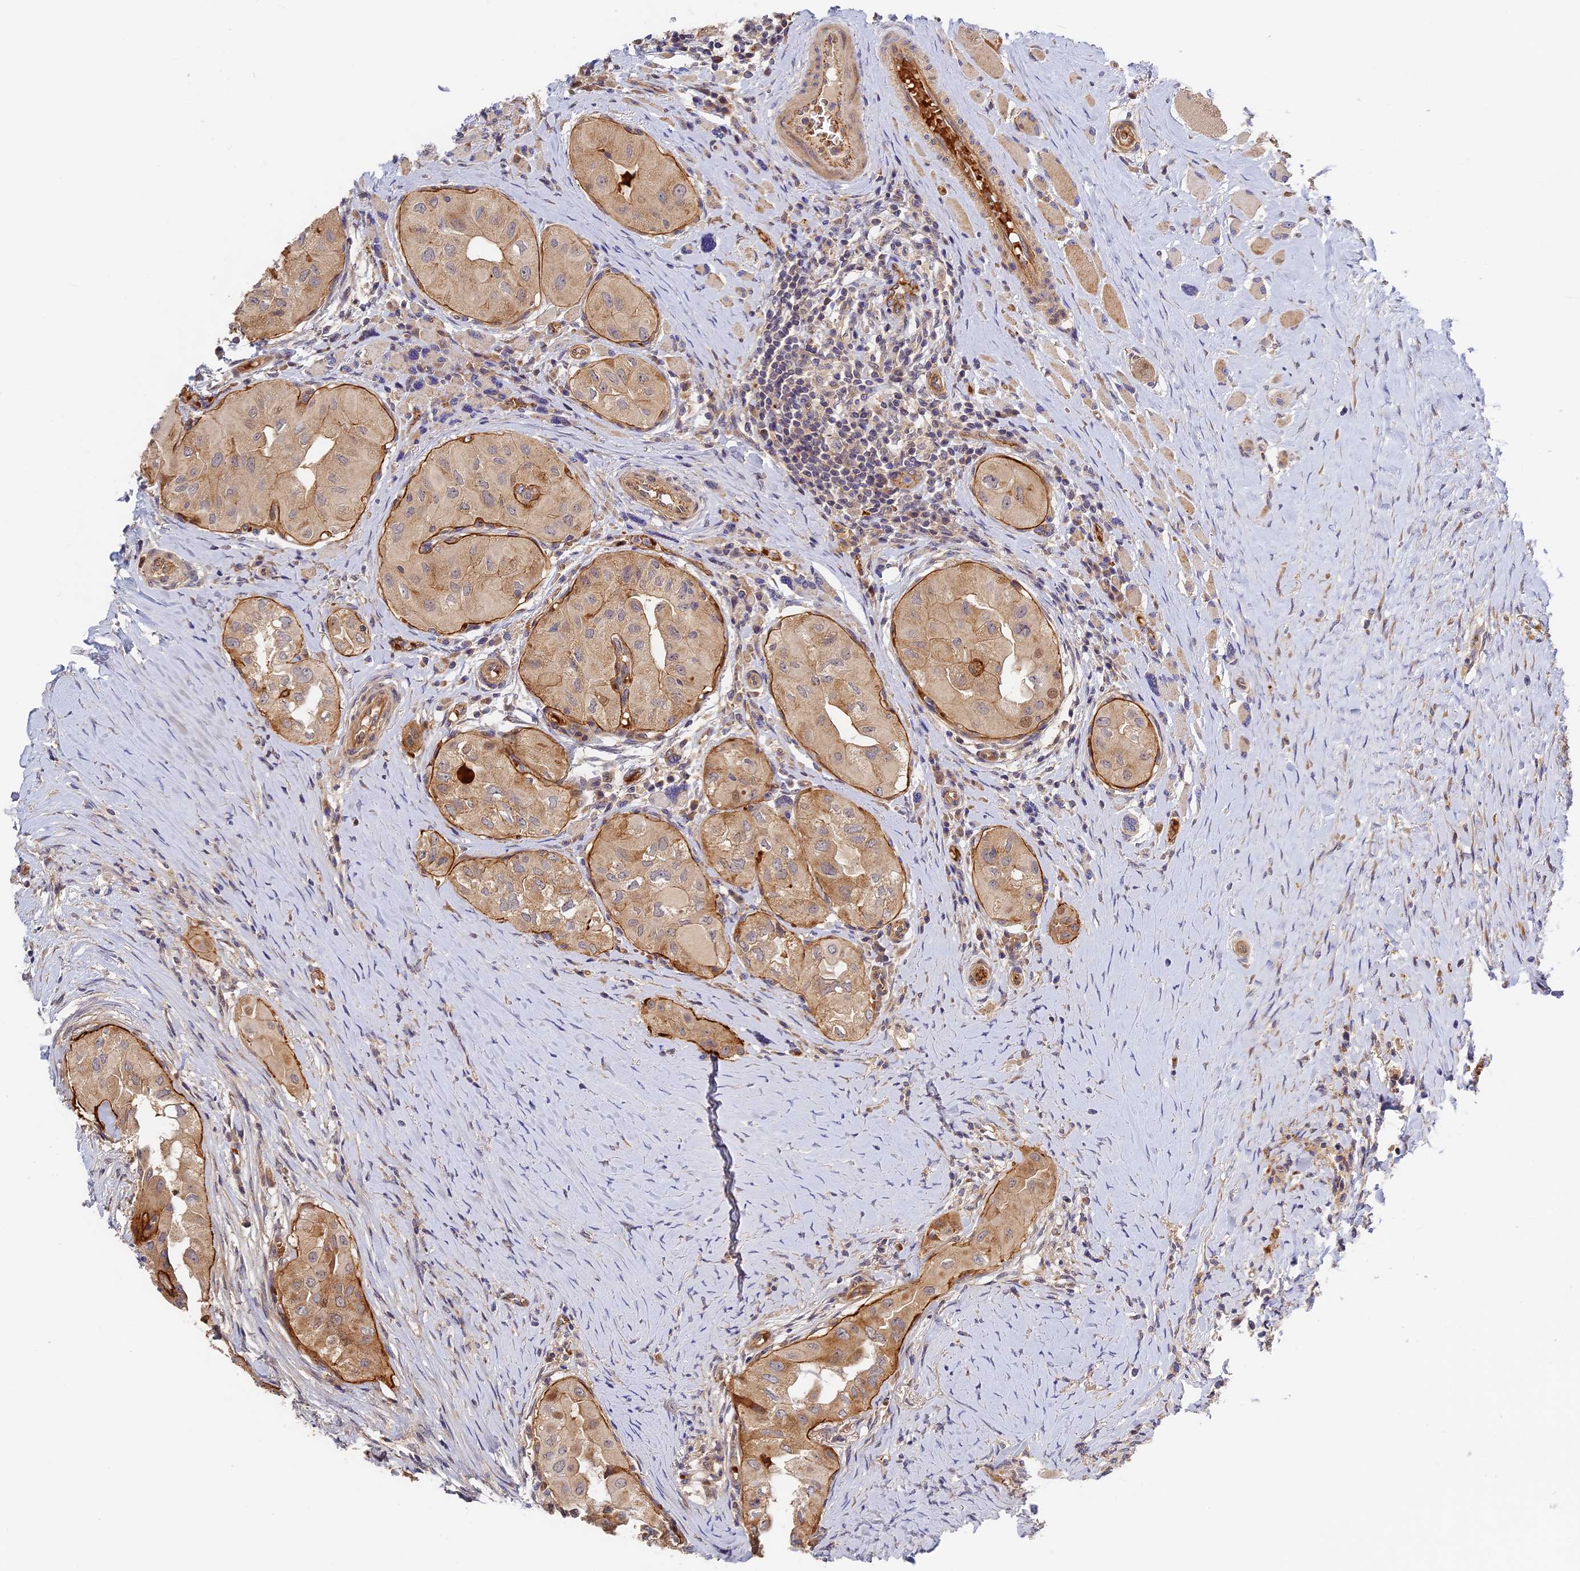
{"staining": {"intensity": "moderate", "quantity": ">75%", "location": "cytoplasmic/membranous"}, "tissue": "thyroid cancer", "cell_type": "Tumor cells", "image_type": "cancer", "snomed": [{"axis": "morphology", "description": "Papillary adenocarcinoma, NOS"}, {"axis": "topography", "description": "Thyroid gland"}], "caption": "Immunohistochemistry (IHC) (DAB) staining of human thyroid papillary adenocarcinoma demonstrates moderate cytoplasmic/membranous protein positivity in approximately >75% of tumor cells. Ihc stains the protein of interest in brown and the nuclei are stained blue.", "gene": "MISP3", "patient": {"sex": "female", "age": 59}}